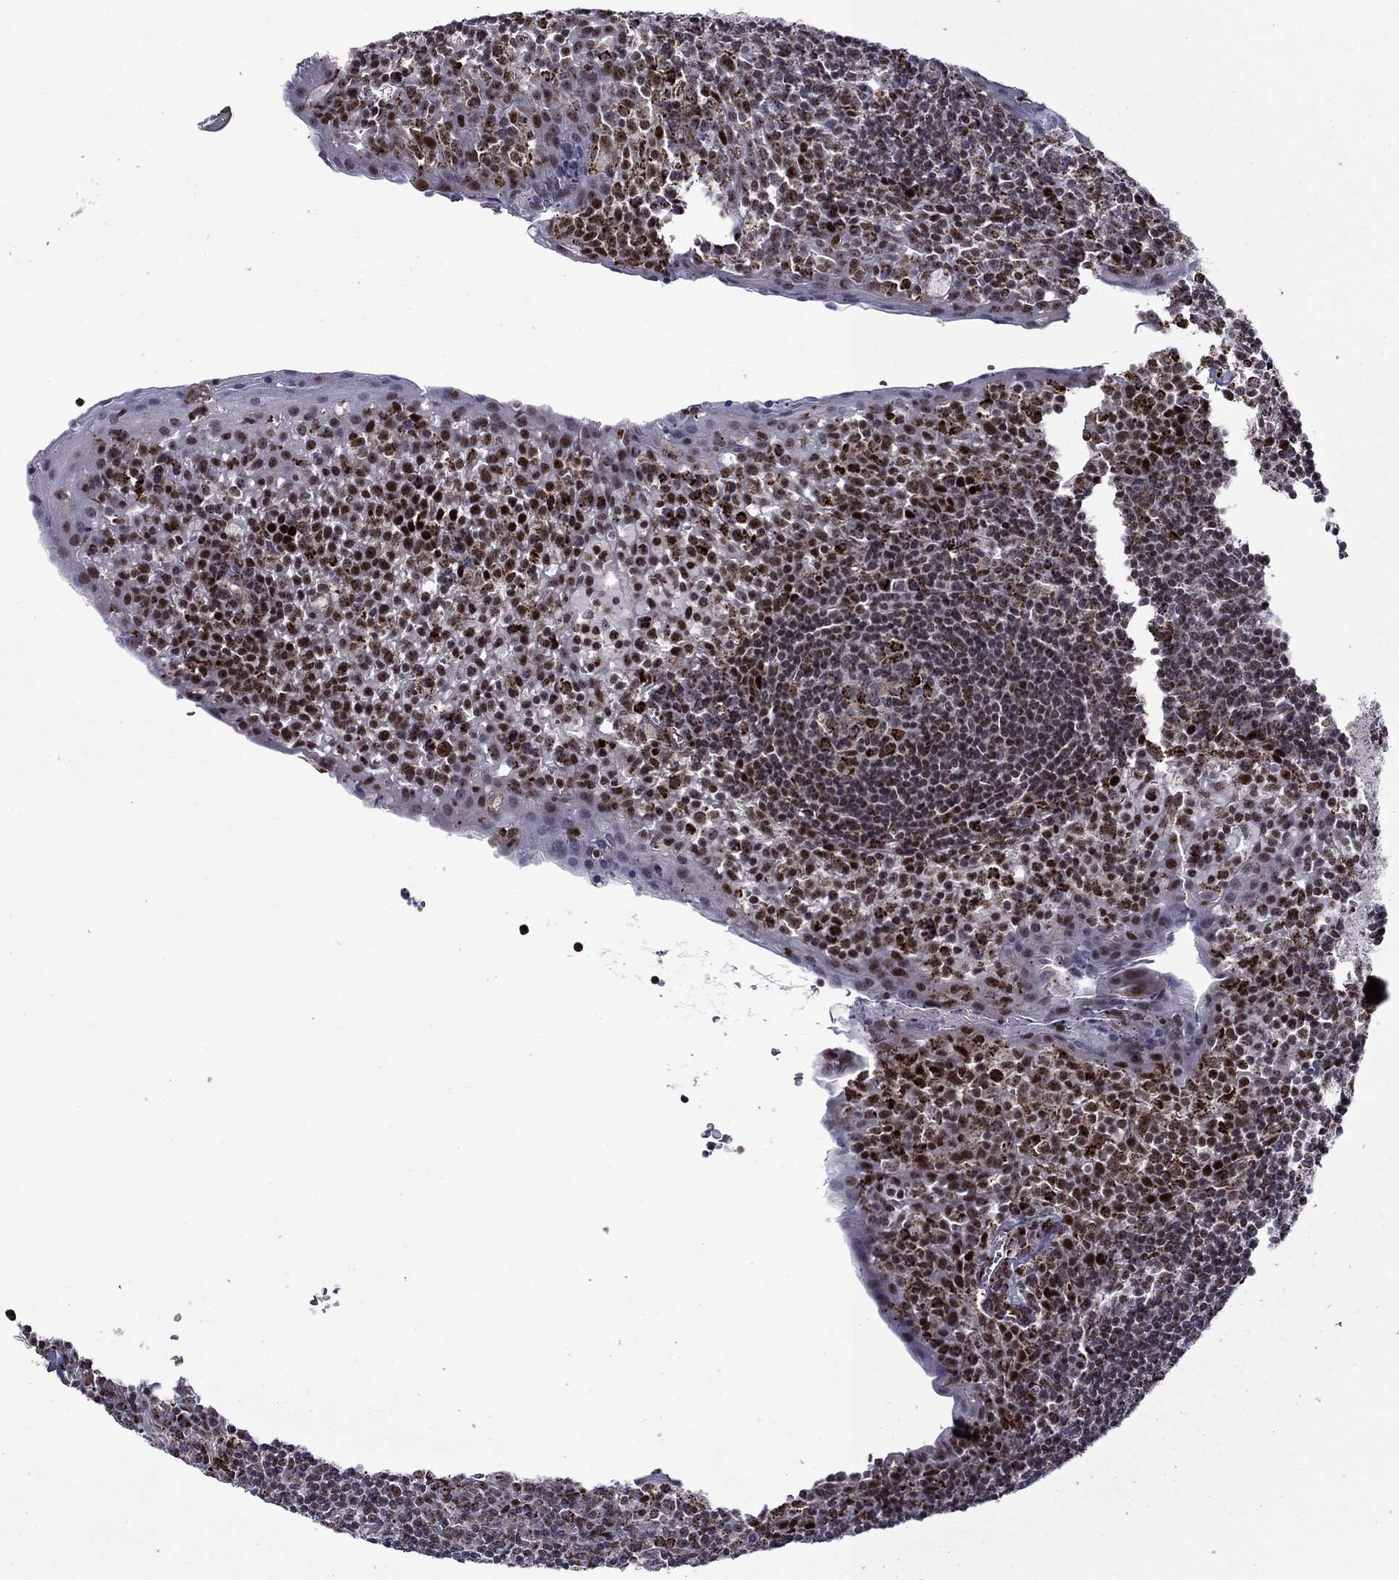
{"staining": {"intensity": "strong", "quantity": "<25%", "location": "cytoplasmic/membranous"}, "tissue": "tonsil", "cell_type": "Germinal center cells", "image_type": "normal", "snomed": [{"axis": "morphology", "description": "Normal tissue, NOS"}, {"axis": "topography", "description": "Tonsil"}], "caption": "Immunohistochemistry (IHC) (DAB) staining of benign tonsil displays strong cytoplasmic/membranous protein positivity in about <25% of germinal center cells.", "gene": "SURF2", "patient": {"sex": "female", "age": 13}}